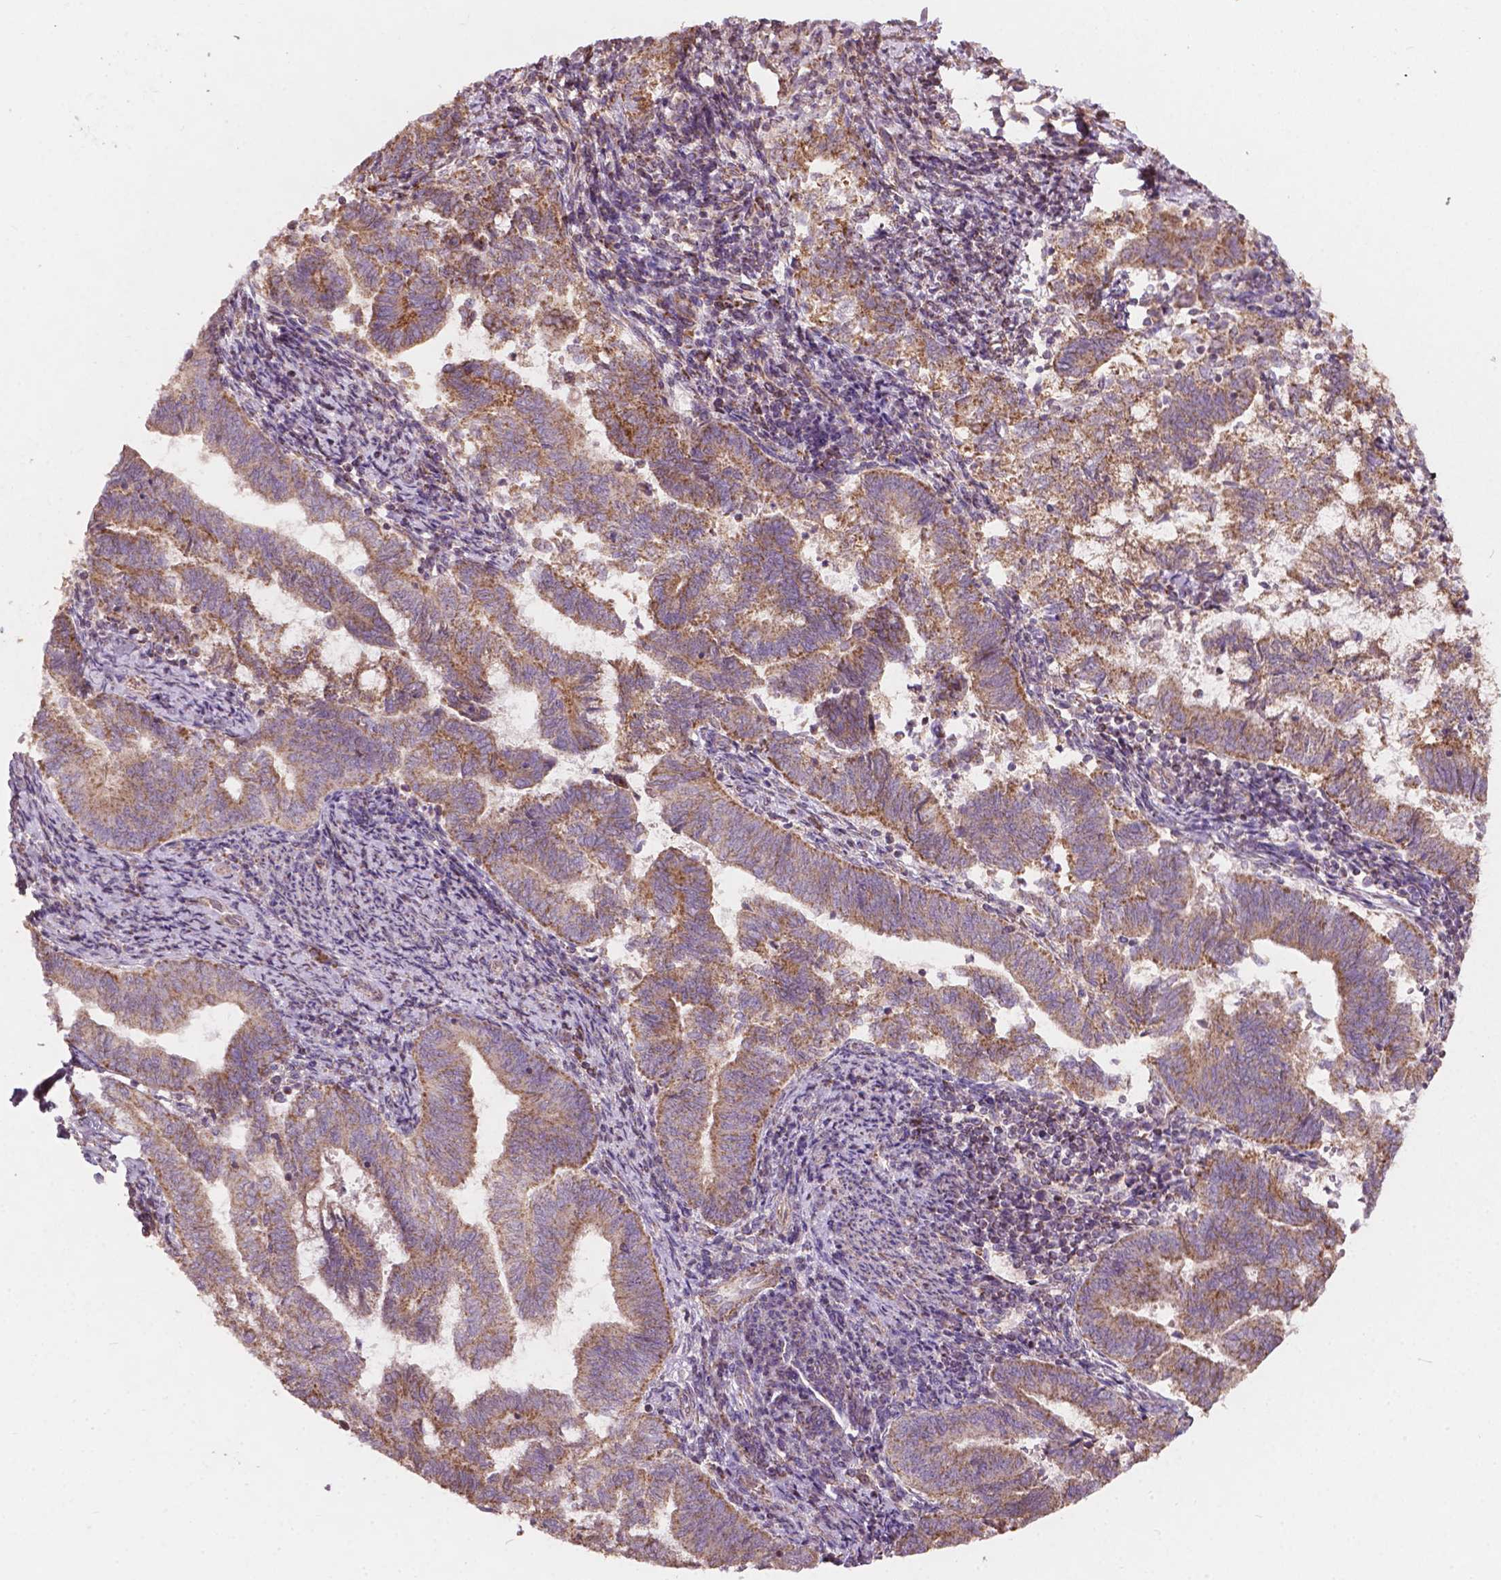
{"staining": {"intensity": "moderate", "quantity": ">75%", "location": "cytoplasmic/membranous"}, "tissue": "endometrial cancer", "cell_type": "Tumor cells", "image_type": "cancer", "snomed": [{"axis": "morphology", "description": "Adenocarcinoma, NOS"}, {"axis": "topography", "description": "Endometrium"}], "caption": "High-magnification brightfield microscopy of endometrial adenocarcinoma stained with DAB (3,3'-diaminobenzidine) (brown) and counterstained with hematoxylin (blue). tumor cells exhibit moderate cytoplasmic/membranous positivity is identified in approximately>75% of cells. The staining is performed using DAB (3,3'-diaminobenzidine) brown chromogen to label protein expression. The nuclei are counter-stained blue using hematoxylin.", "gene": "NDUFA10", "patient": {"sex": "female", "age": 65}}